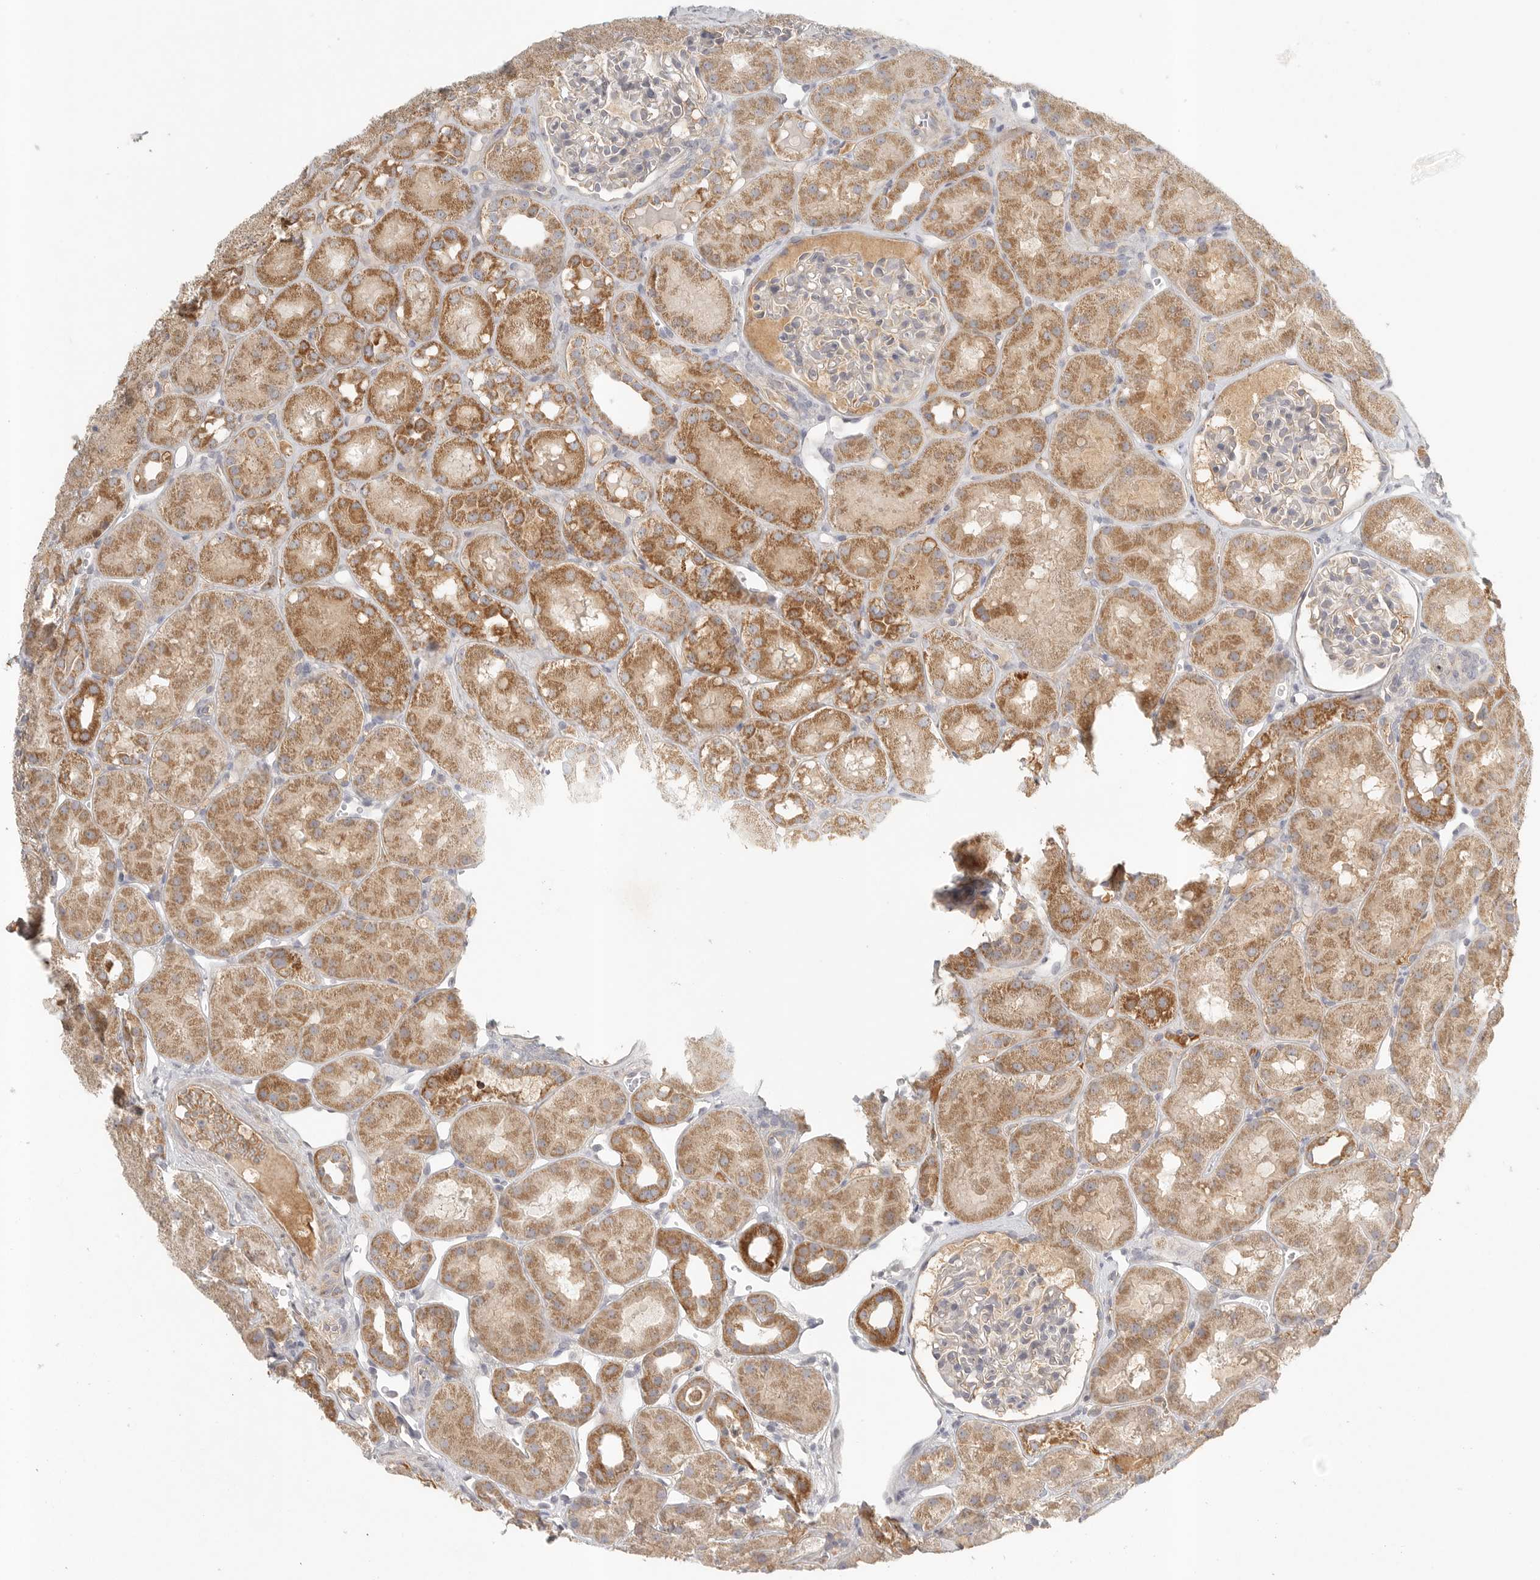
{"staining": {"intensity": "weak", "quantity": "25%-75%", "location": "cytoplasmic/membranous"}, "tissue": "kidney", "cell_type": "Cells in glomeruli", "image_type": "normal", "snomed": [{"axis": "morphology", "description": "Normal tissue, NOS"}, {"axis": "topography", "description": "Kidney"}], "caption": "Immunohistochemical staining of unremarkable kidney exhibits low levels of weak cytoplasmic/membranous expression in approximately 25%-75% of cells in glomeruli. (DAB IHC with brightfield microscopy, high magnification).", "gene": "SLC25A36", "patient": {"sex": "male", "age": 16}}